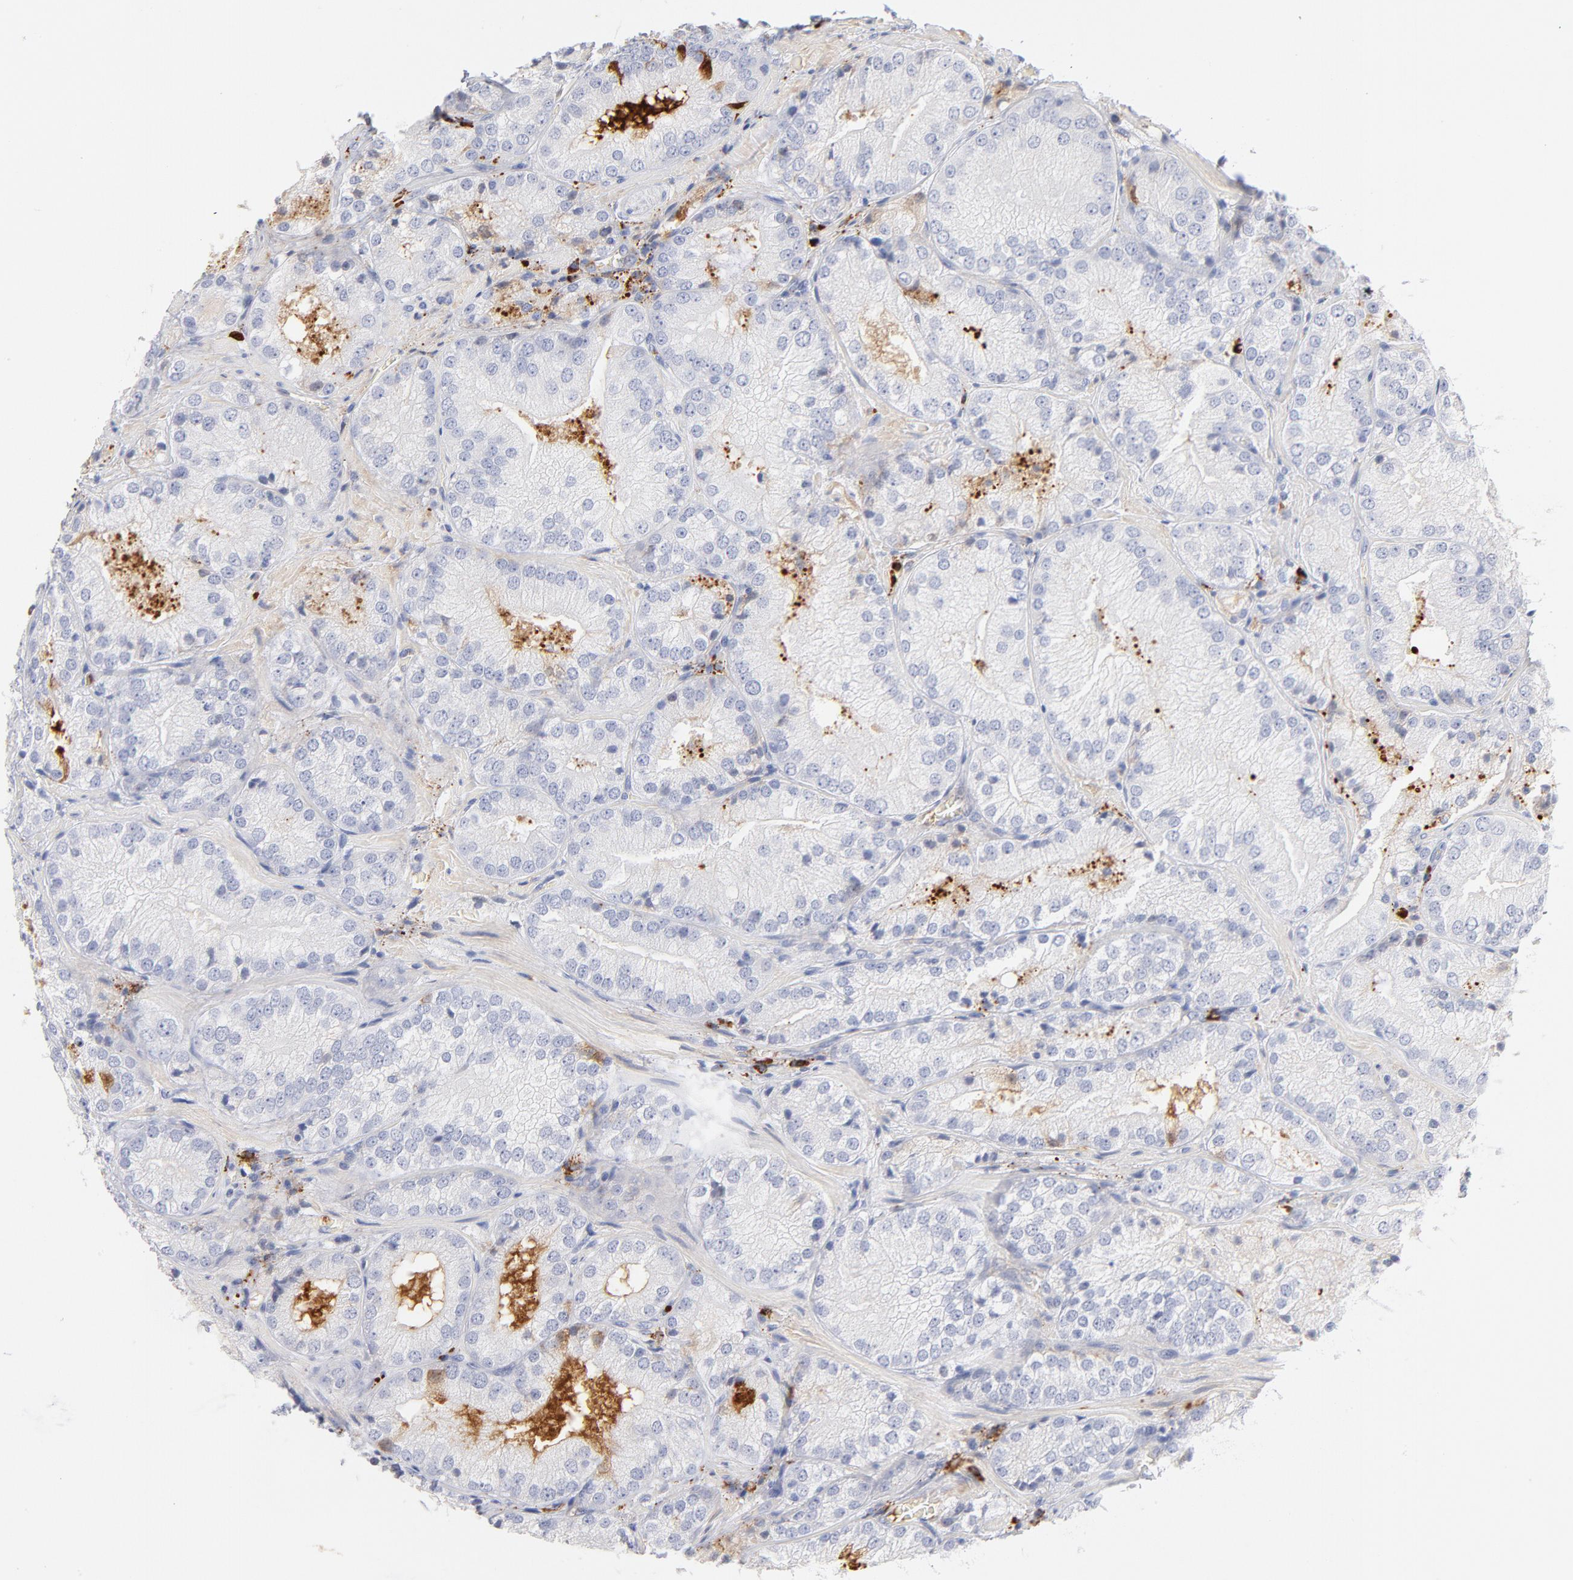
{"staining": {"intensity": "negative", "quantity": "none", "location": "none"}, "tissue": "prostate cancer", "cell_type": "Tumor cells", "image_type": "cancer", "snomed": [{"axis": "morphology", "description": "Adenocarcinoma, Low grade"}, {"axis": "topography", "description": "Prostate"}], "caption": "IHC histopathology image of prostate adenocarcinoma (low-grade) stained for a protein (brown), which displays no staining in tumor cells.", "gene": "PLAT", "patient": {"sex": "male", "age": 60}}